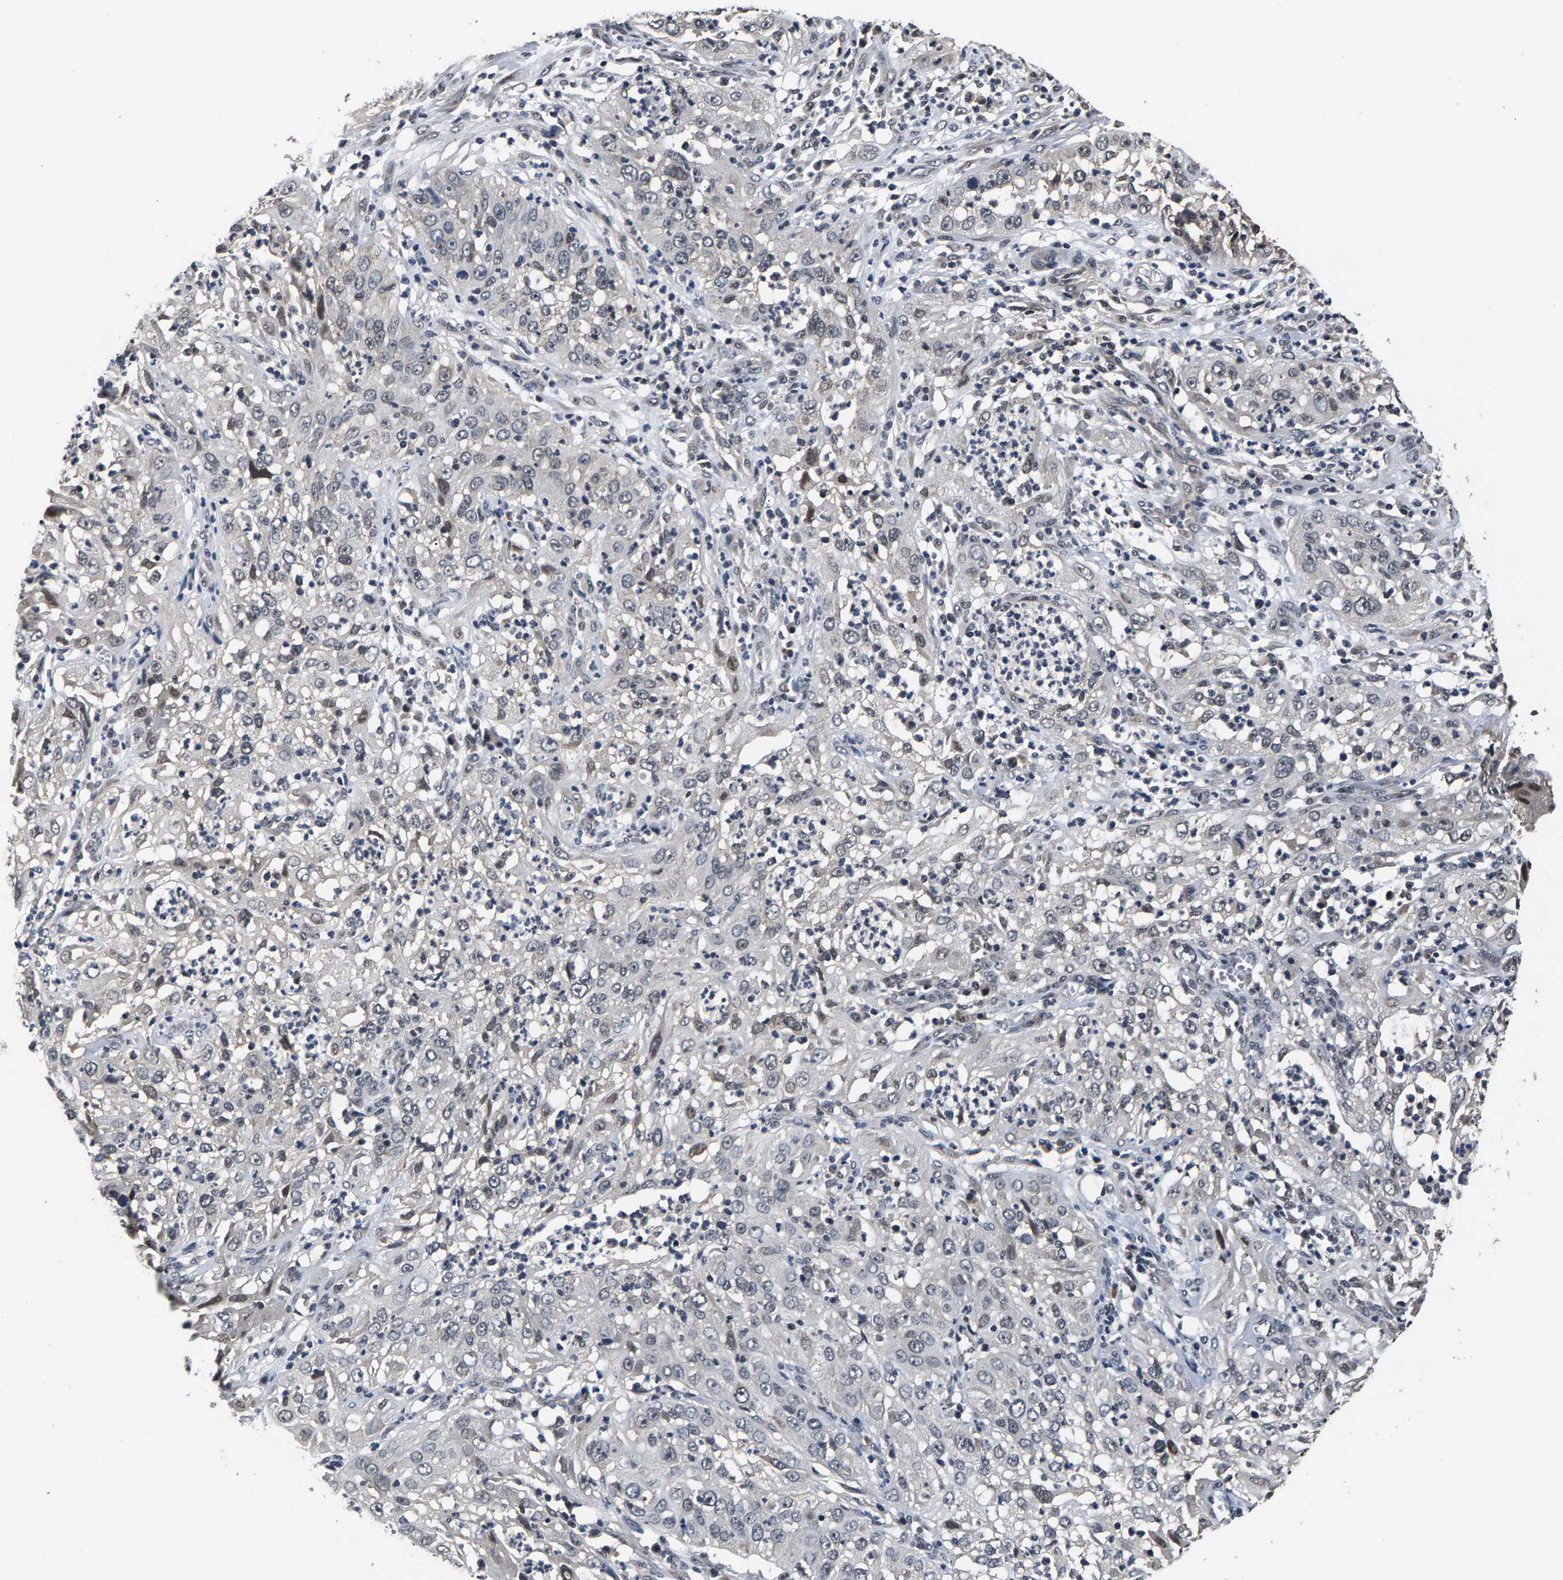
{"staining": {"intensity": "weak", "quantity": "<25%", "location": "nuclear"}, "tissue": "cervical cancer", "cell_type": "Tumor cells", "image_type": "cancer", "snomed": [{"axis": "morphology", "description": "Squamous cell carcinoma, NOS"}, {"axis": "topography", "description": "Cervix"}], "caption": "A photomicrograph of cervical squamous cell carcinoma stained for a protein demonstrates no brown staining in tumor cells. Nuclei are stained in blue.", "gene": "RBM33", "patient": {"sex": "female", "age": 32}}